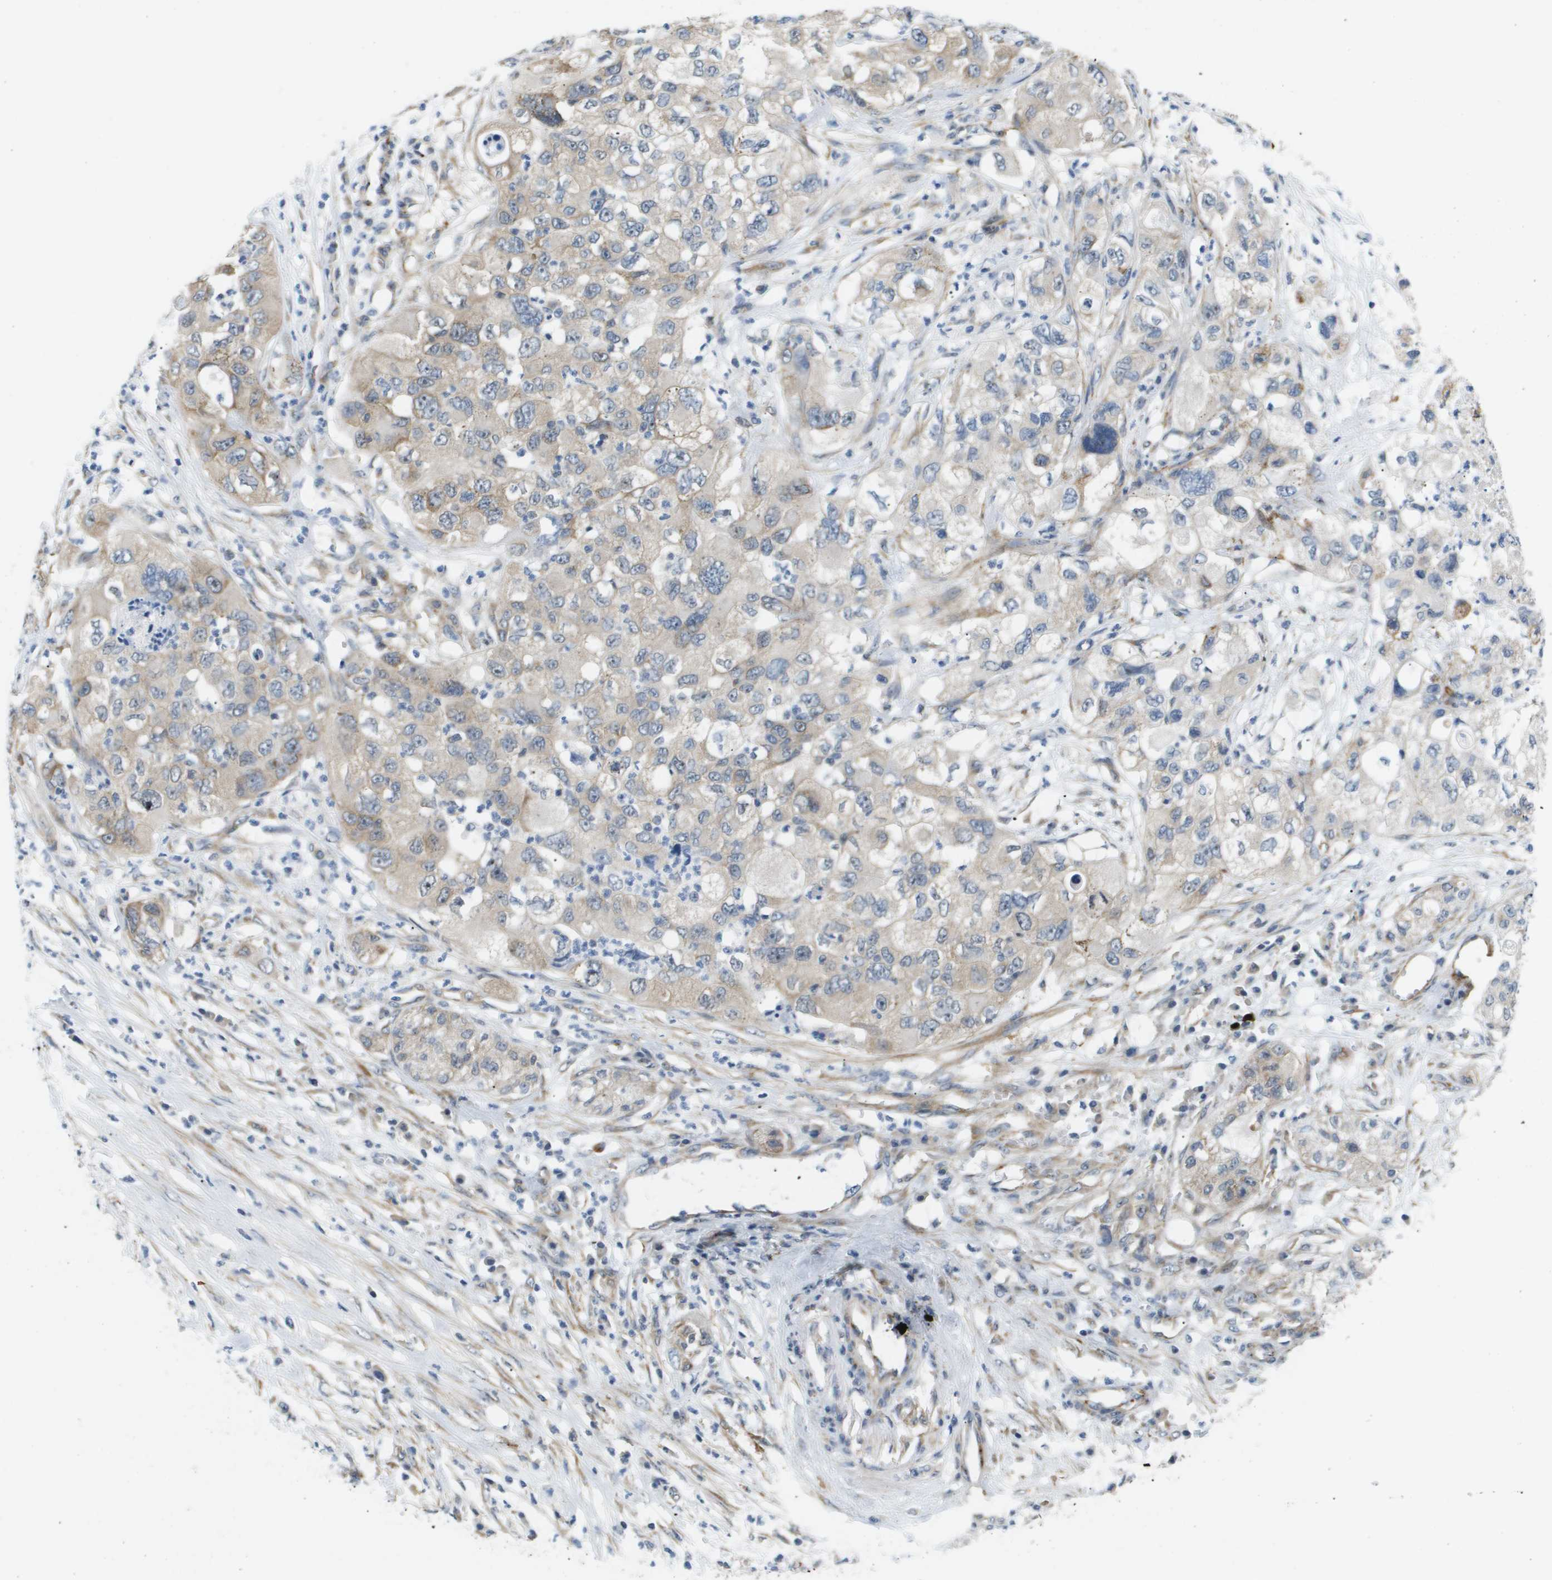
{"staining": {"intensity": "weak", "quantity": "25%-75%", "location": "cytoplasmic/membranous"}, "tissue": "pancreatic cancer", "cell_type": "Tumor cells", "image_type": "cancer", "snomed": [{"axis": "morphology", "description": "Adenocarcinoma, NOS"}, {"axis": "topography", "description": "Pancreas"}], "caption": "Human pancreatic cancer stained with a brown dye exhibits weak cytoplasmic/membranous positive expression in approximately 25%-75% of tumor cells.", "gene": "OTUD5", "patient": {"sex": "female", "age": 78}}